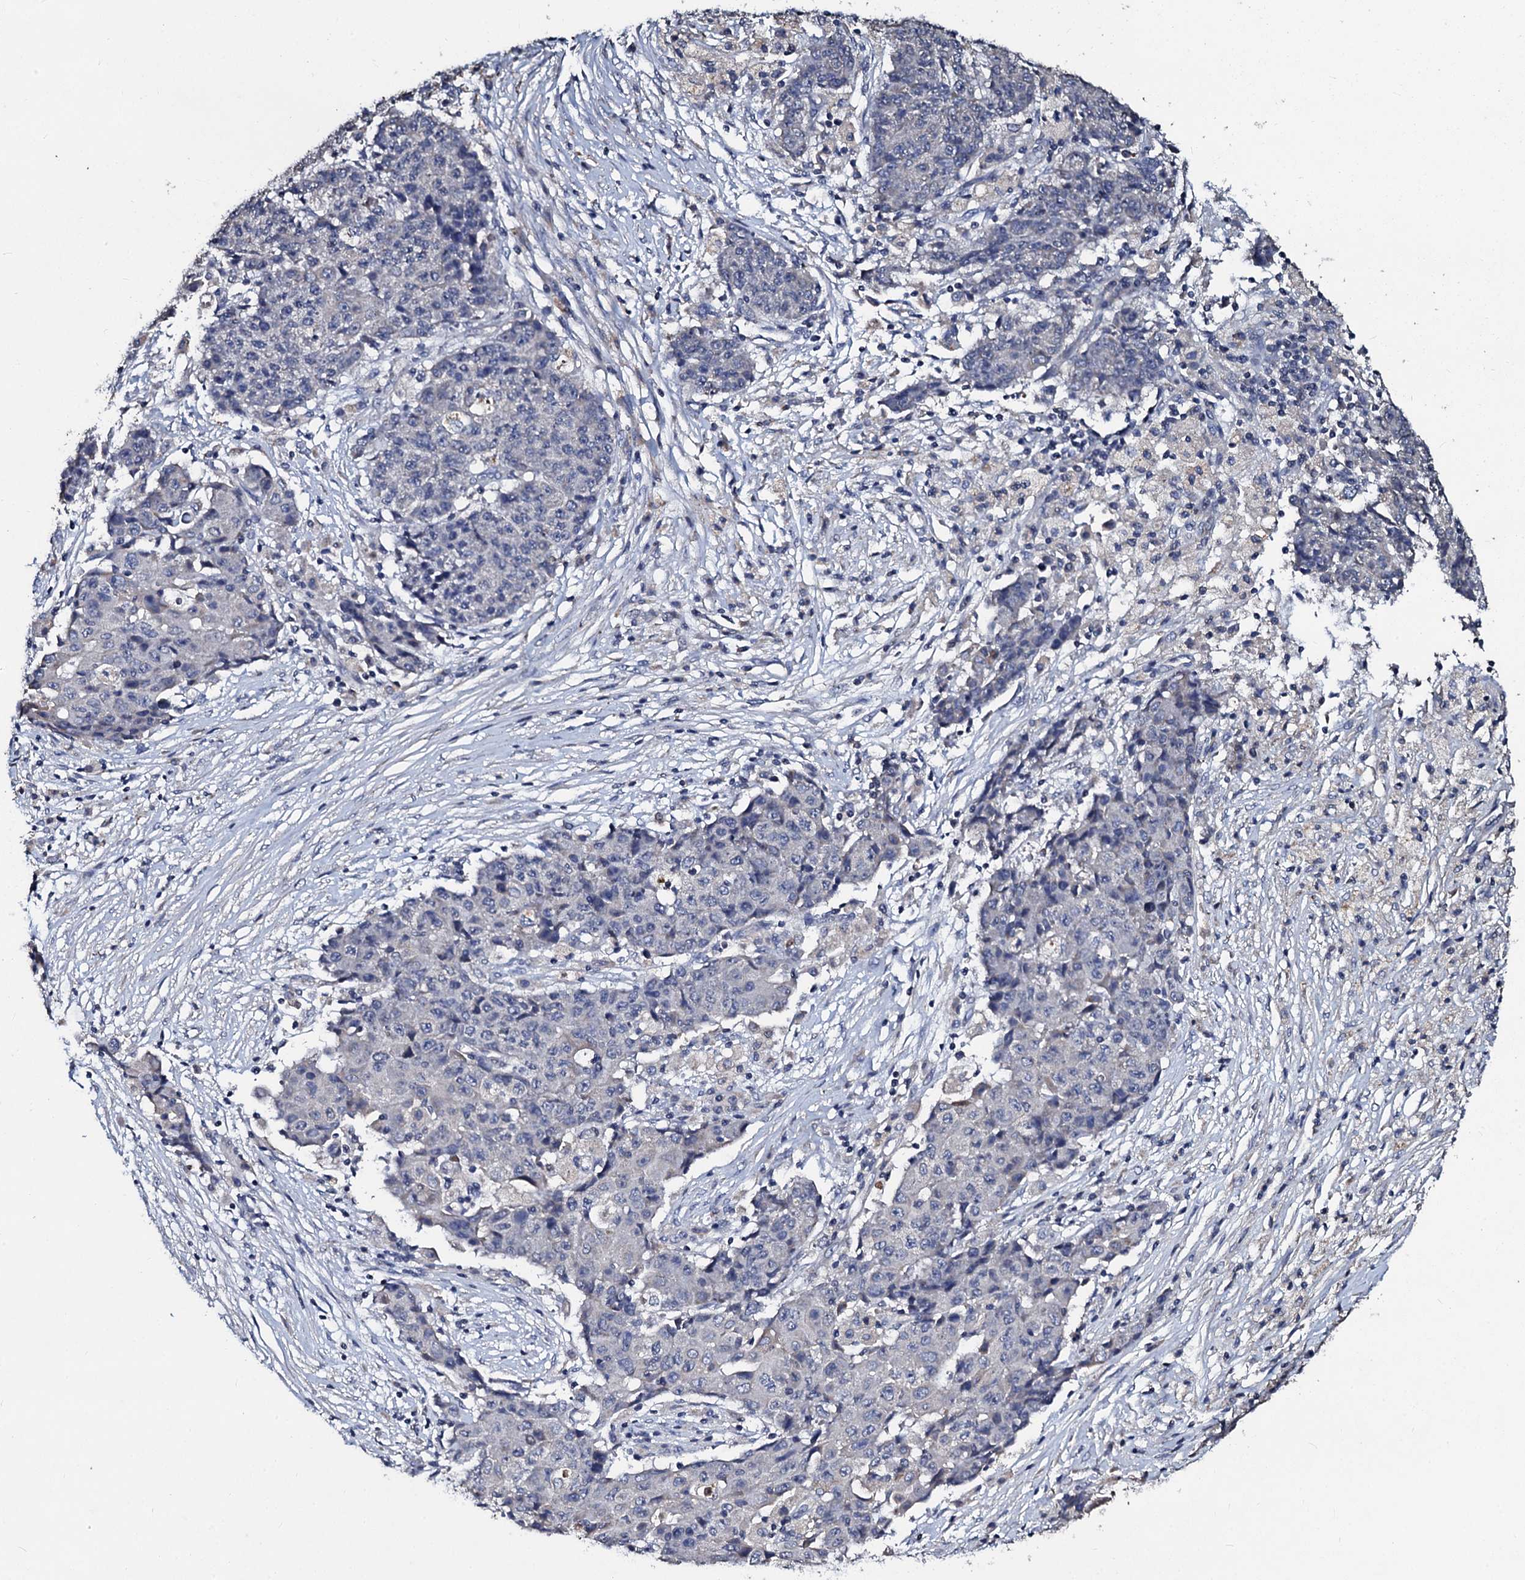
{"staining": {"intensity": "negative", "quantity": "none", "location": "none"}, "tissue": "ovarian cancer", "cell_type": "Tumor cells", "image_type": "cancer", "snomed": [{"axis": "morphology", "description": "Carcinoma, endometroid"}, {"axis": "topography", "description": "Ovary"}], "caption": "Immunohistochemistry (IHC) histopathology image of neoplastic tissue: endometroid carcinoma (ovarian) stained with DAB (3,3'-diaminobenzidine) displays no significant protein expression in tumor cells.", "gene": "SLC37A4", "patient": {"sex": "female", "age": 42}}